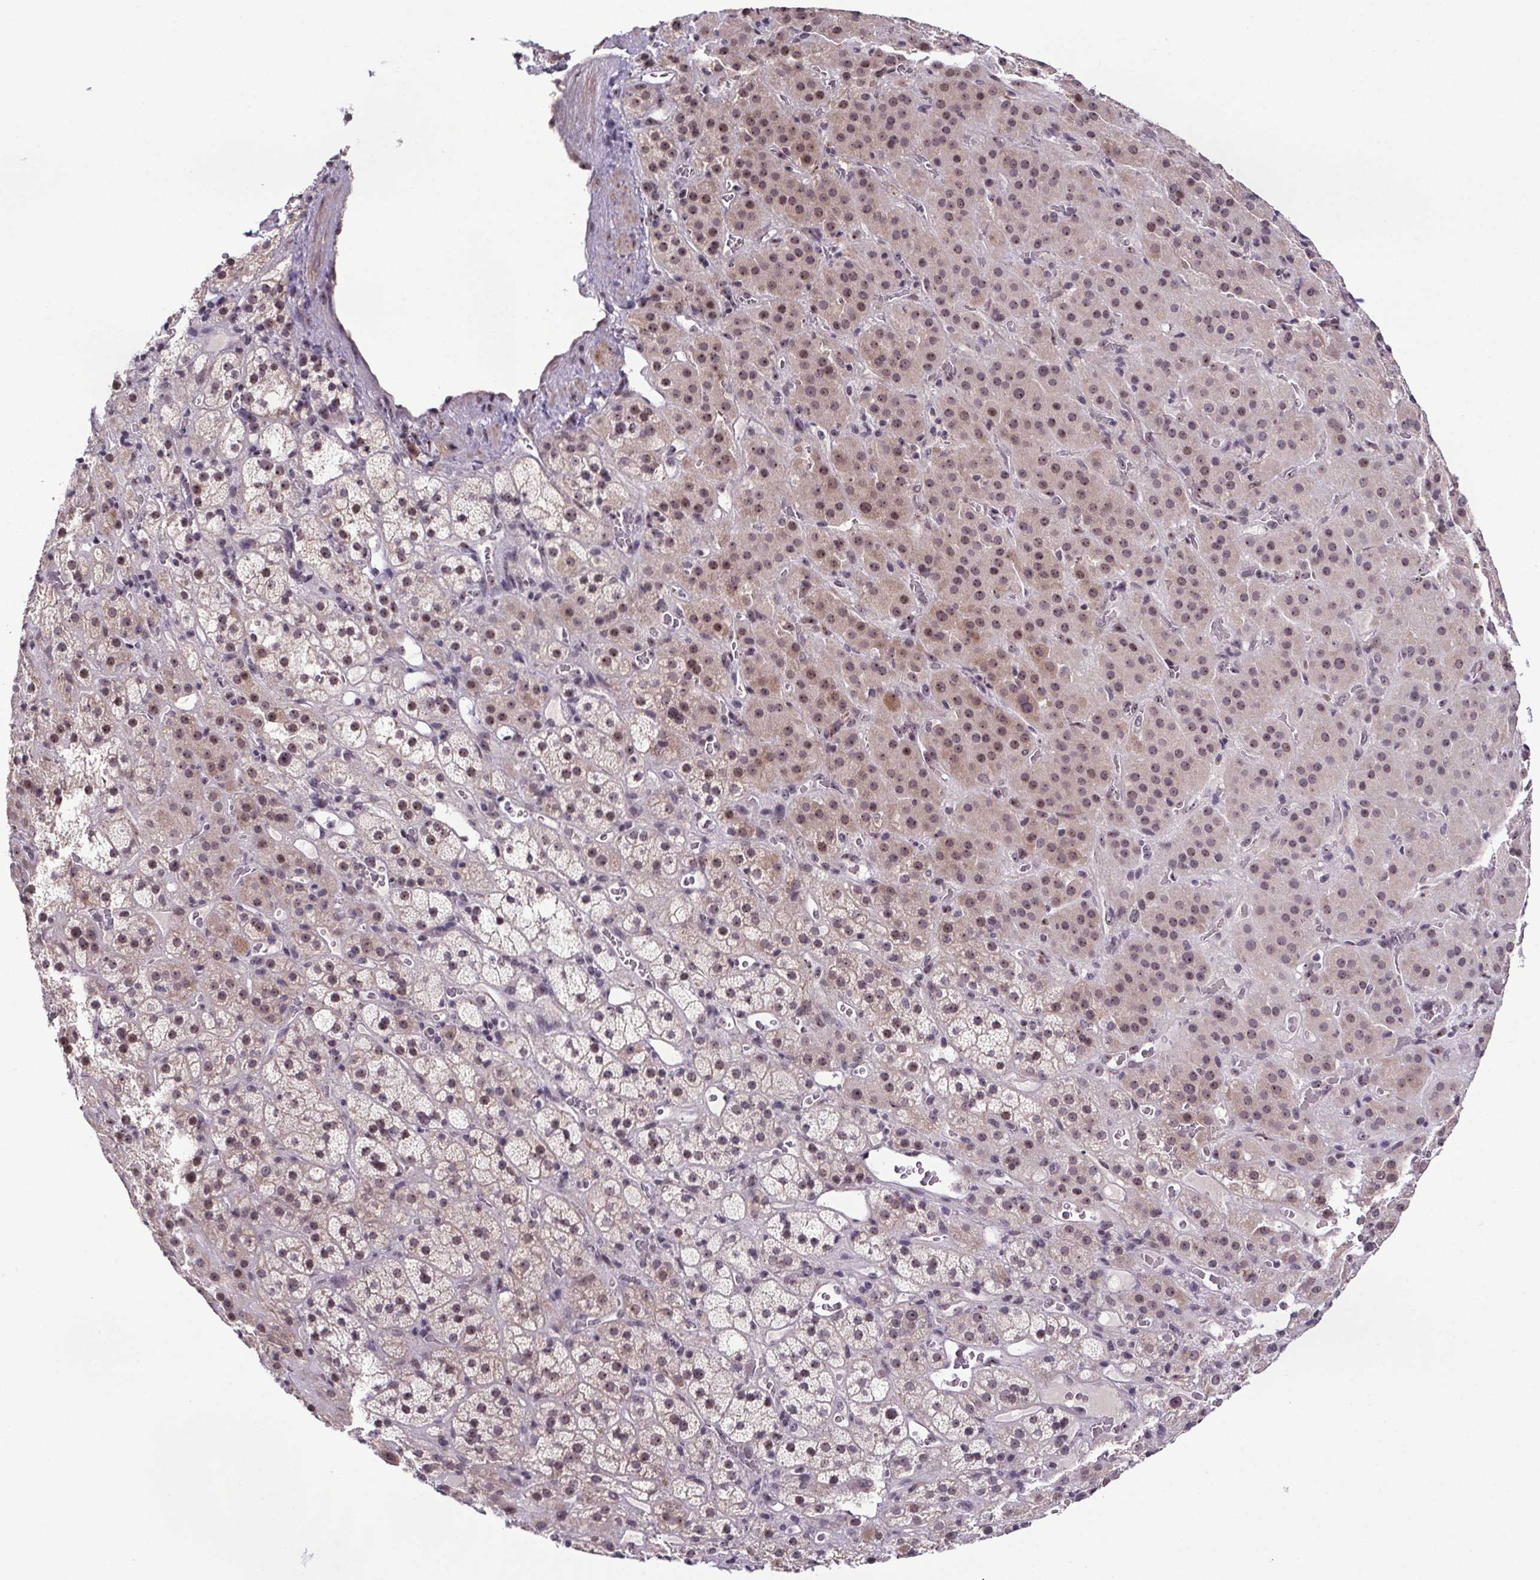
{"staining": {"intensity": "weak", "quantity": "25%-75%", "location": "cytoplasmic/membranous,nuclear"}, "tissue": "adrenal gland", "cell_type": "Glandular cells", "image_type": "normal", "snomed": [{"axis": "morphology", "description": "Normal tissue, NOS"}, {"axis": "topography", "description": "Adrenal gland"}], "caption": "Glandular cells demonstrate weak cytoplasmic/membranous,nuclear staining in about 25%-75% of cells in benign adrenal gland.", "gene": "ATMIN", "patient": {"sex": "male", "age": 57}}